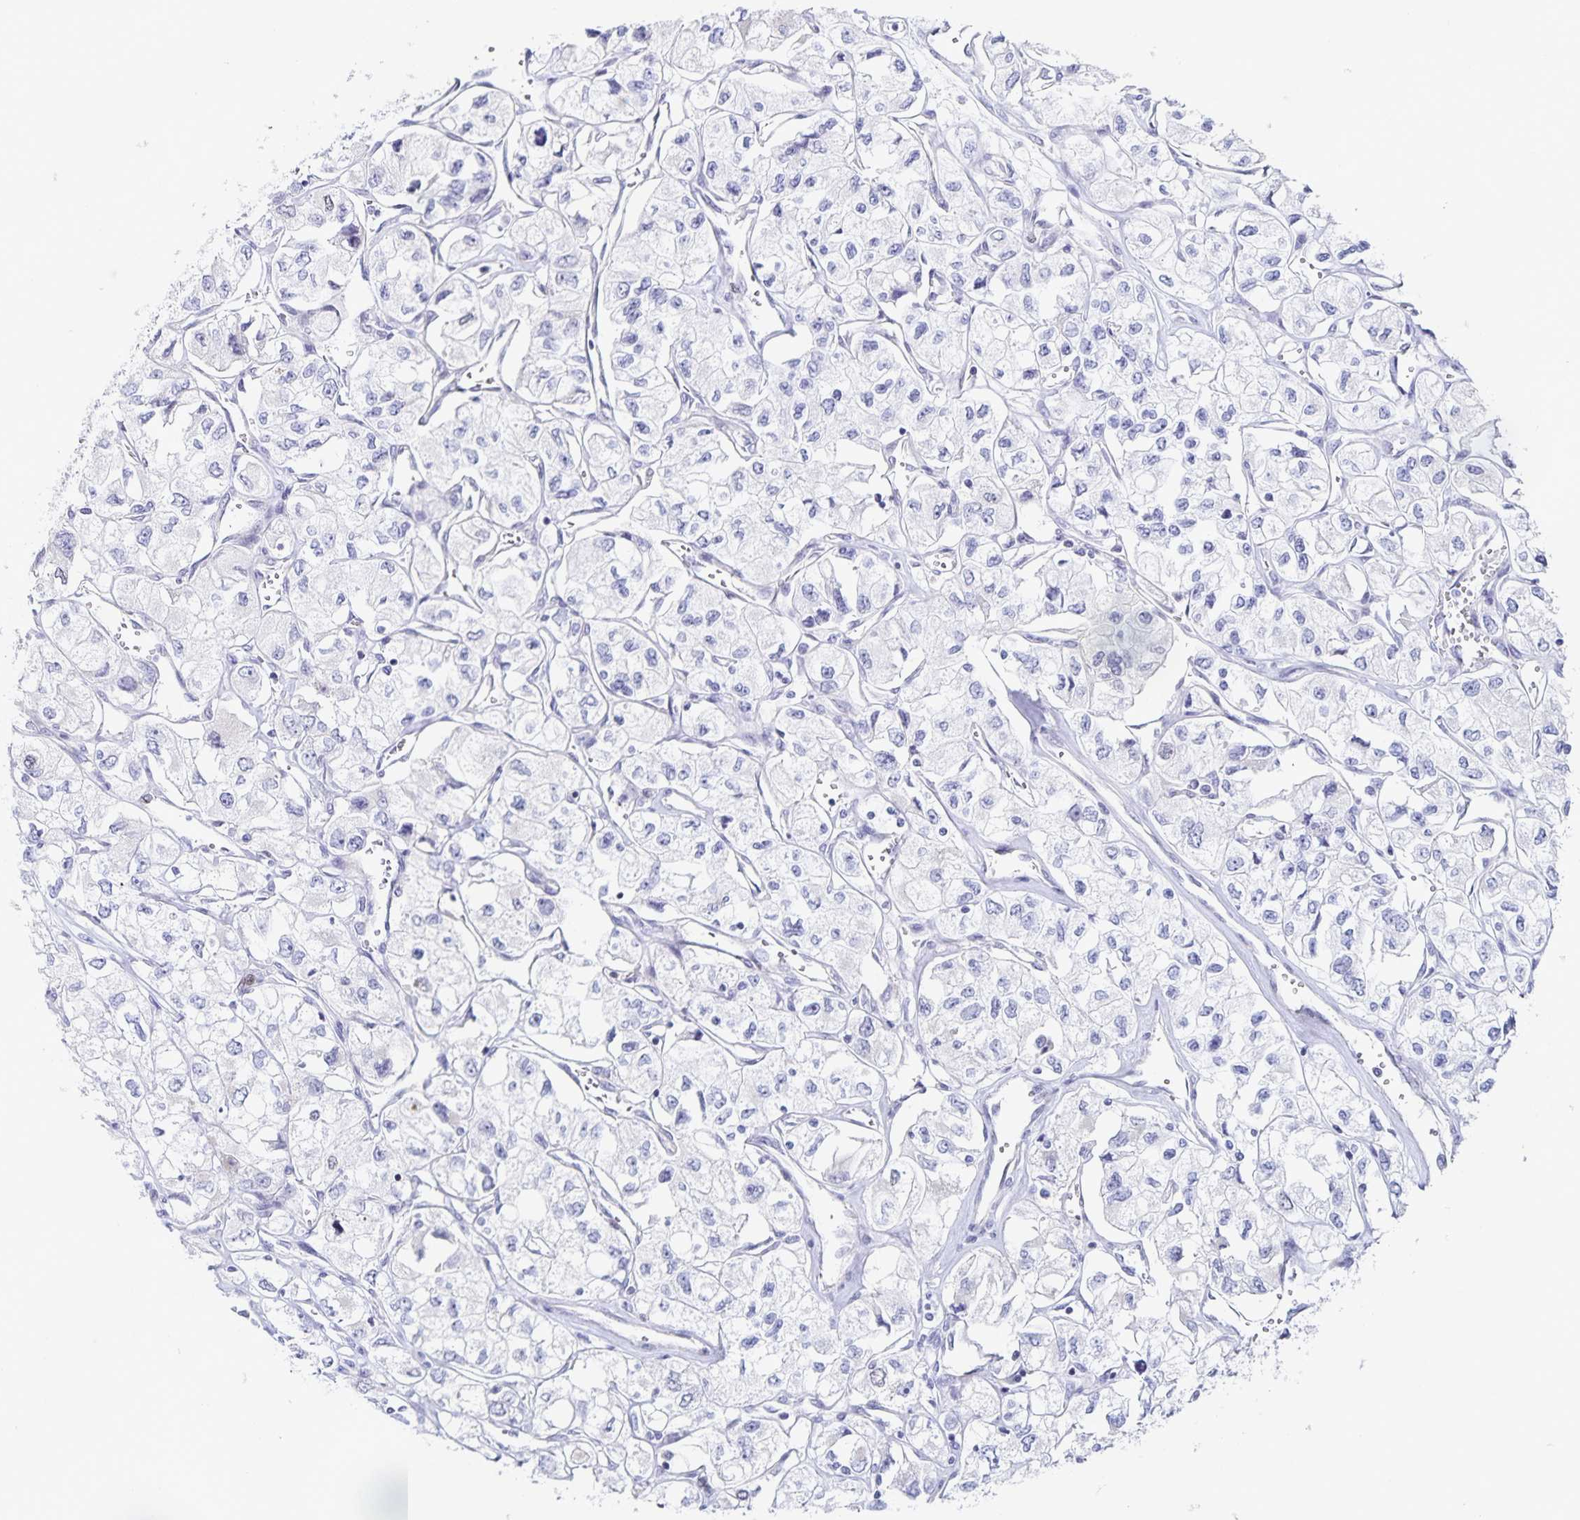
{"staining": {"intensity": "negative", "quantity": "none", "location": "none"}, "tissue": "renal cancer", "cell_type": "Tumor cells", "image_type": "cancer", "snomed": [{"axis": "morphology", "description": "Adenocarcinoma, NOS"}, {"axis": "topography", "description": "Kidney"}], "caption": "This is an immunohistochemistry histopathology image of adenocarcinoma (renal). There is no positivity in tumor cells.", "gene": "CENPH", "patient": {"sex": "female", "age": 59}}